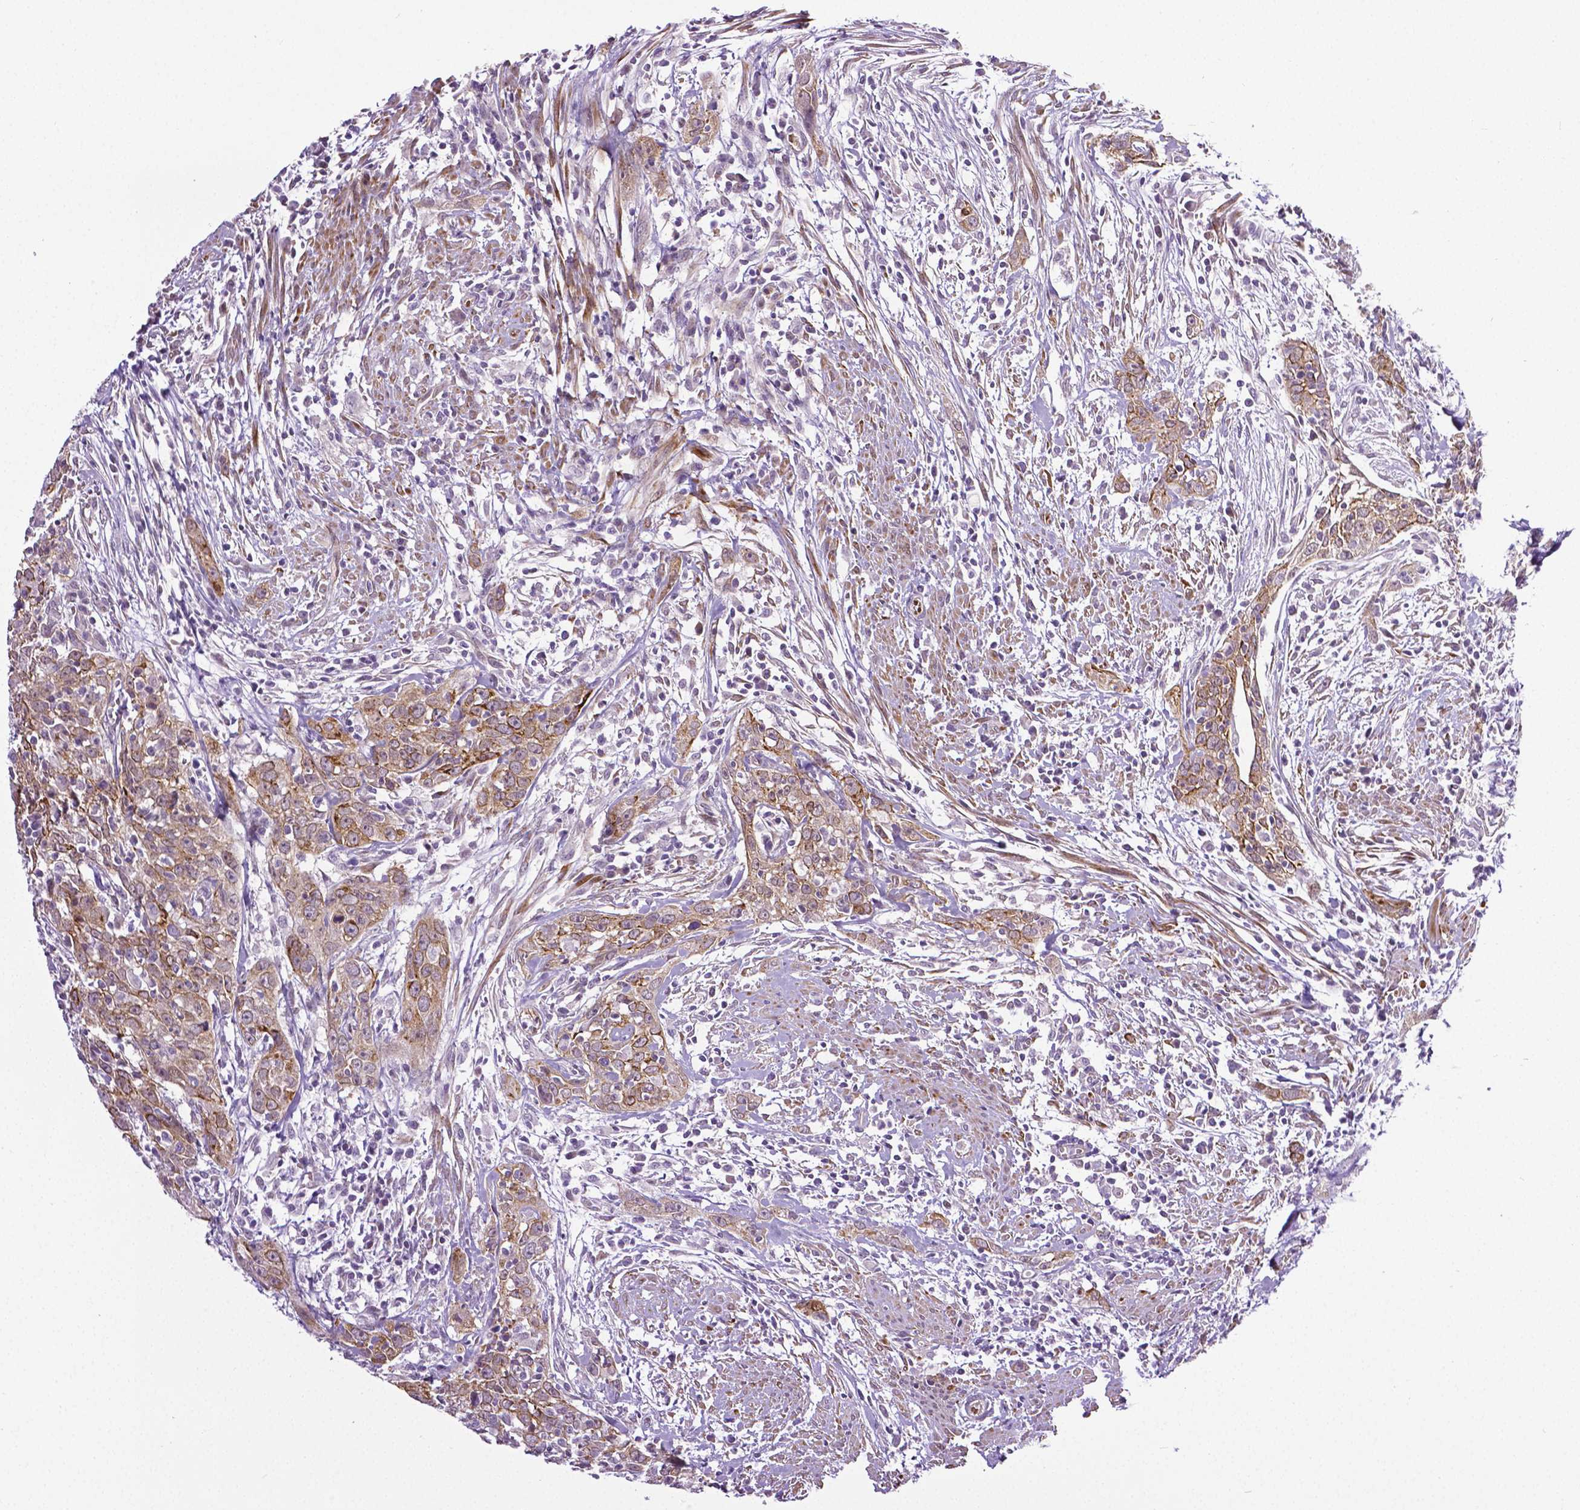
{"staining": {"intensity": "moderate", "quantity": "25%-75%", "location": "cytoplasmic/membranous"}, "tissue": "urothelial cancer", "cell_type": "Tumor cells", "image_type": "cancer", "snomed": [{"axis": "morphology", "description": "Urothelial carcinoma, High grade"}, {"axis": "topography", "description": "Urinary bladder"}], "caption": "Immunohistochemical staining of human urothelial carcinoma (high-grade) reveals medium levels of moderate cytoplasmic/membranous staining in about 25%-75% of tumor cells. Nuclei are stained in blue.", "gene": "PTGER3", "patient": {"sex": "male", "age": 83}}